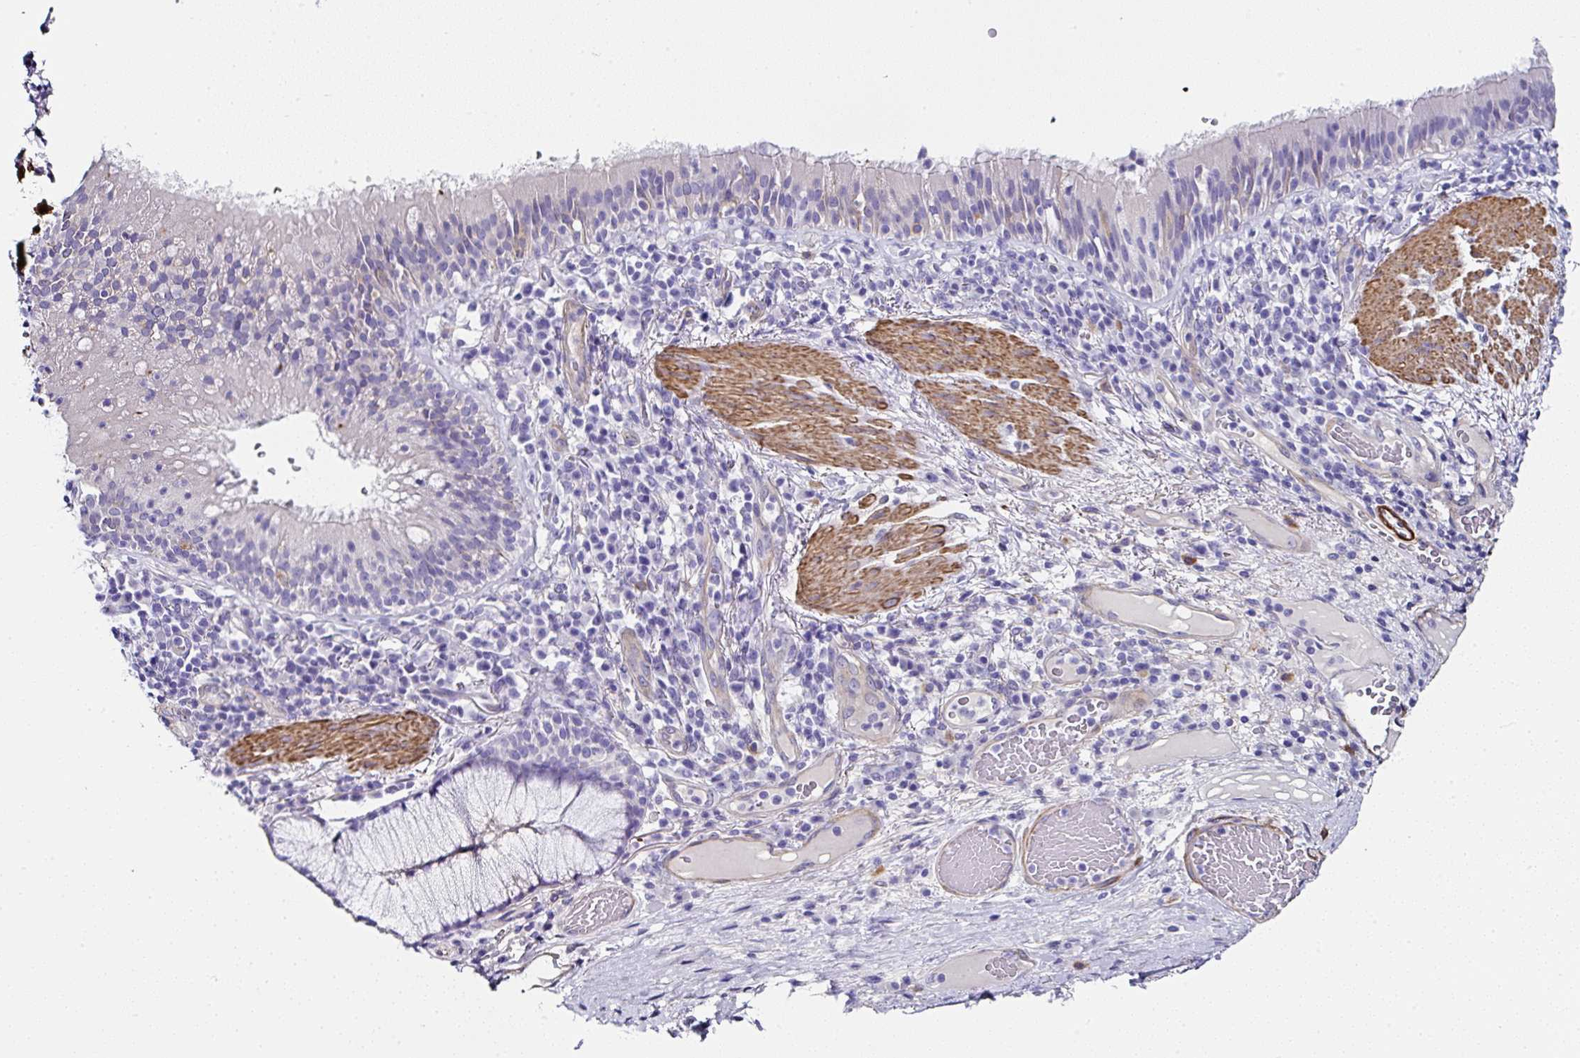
{"staining": {"intensity": "negative", "quantity": "none", "location": "none"}, "tissue": "bronchus", "cell_type": "Respiratory epithelial cells", "image_type": "normal", "snomed": [{"axis": "morphology", "description": "Normal tissue, NOS"}, {"axis": "topography", "description": "Cartilage tissue"}, {"axis": "topography", "description": "Bronchus"}], "caption": "This is an immunohistochemistry photomicrograph of unremarkable human bronchus. There is no expression in respiratory epithelial cells.", "gene": "PPFIA4", "patient": {"sex": "male", "age": 56}}